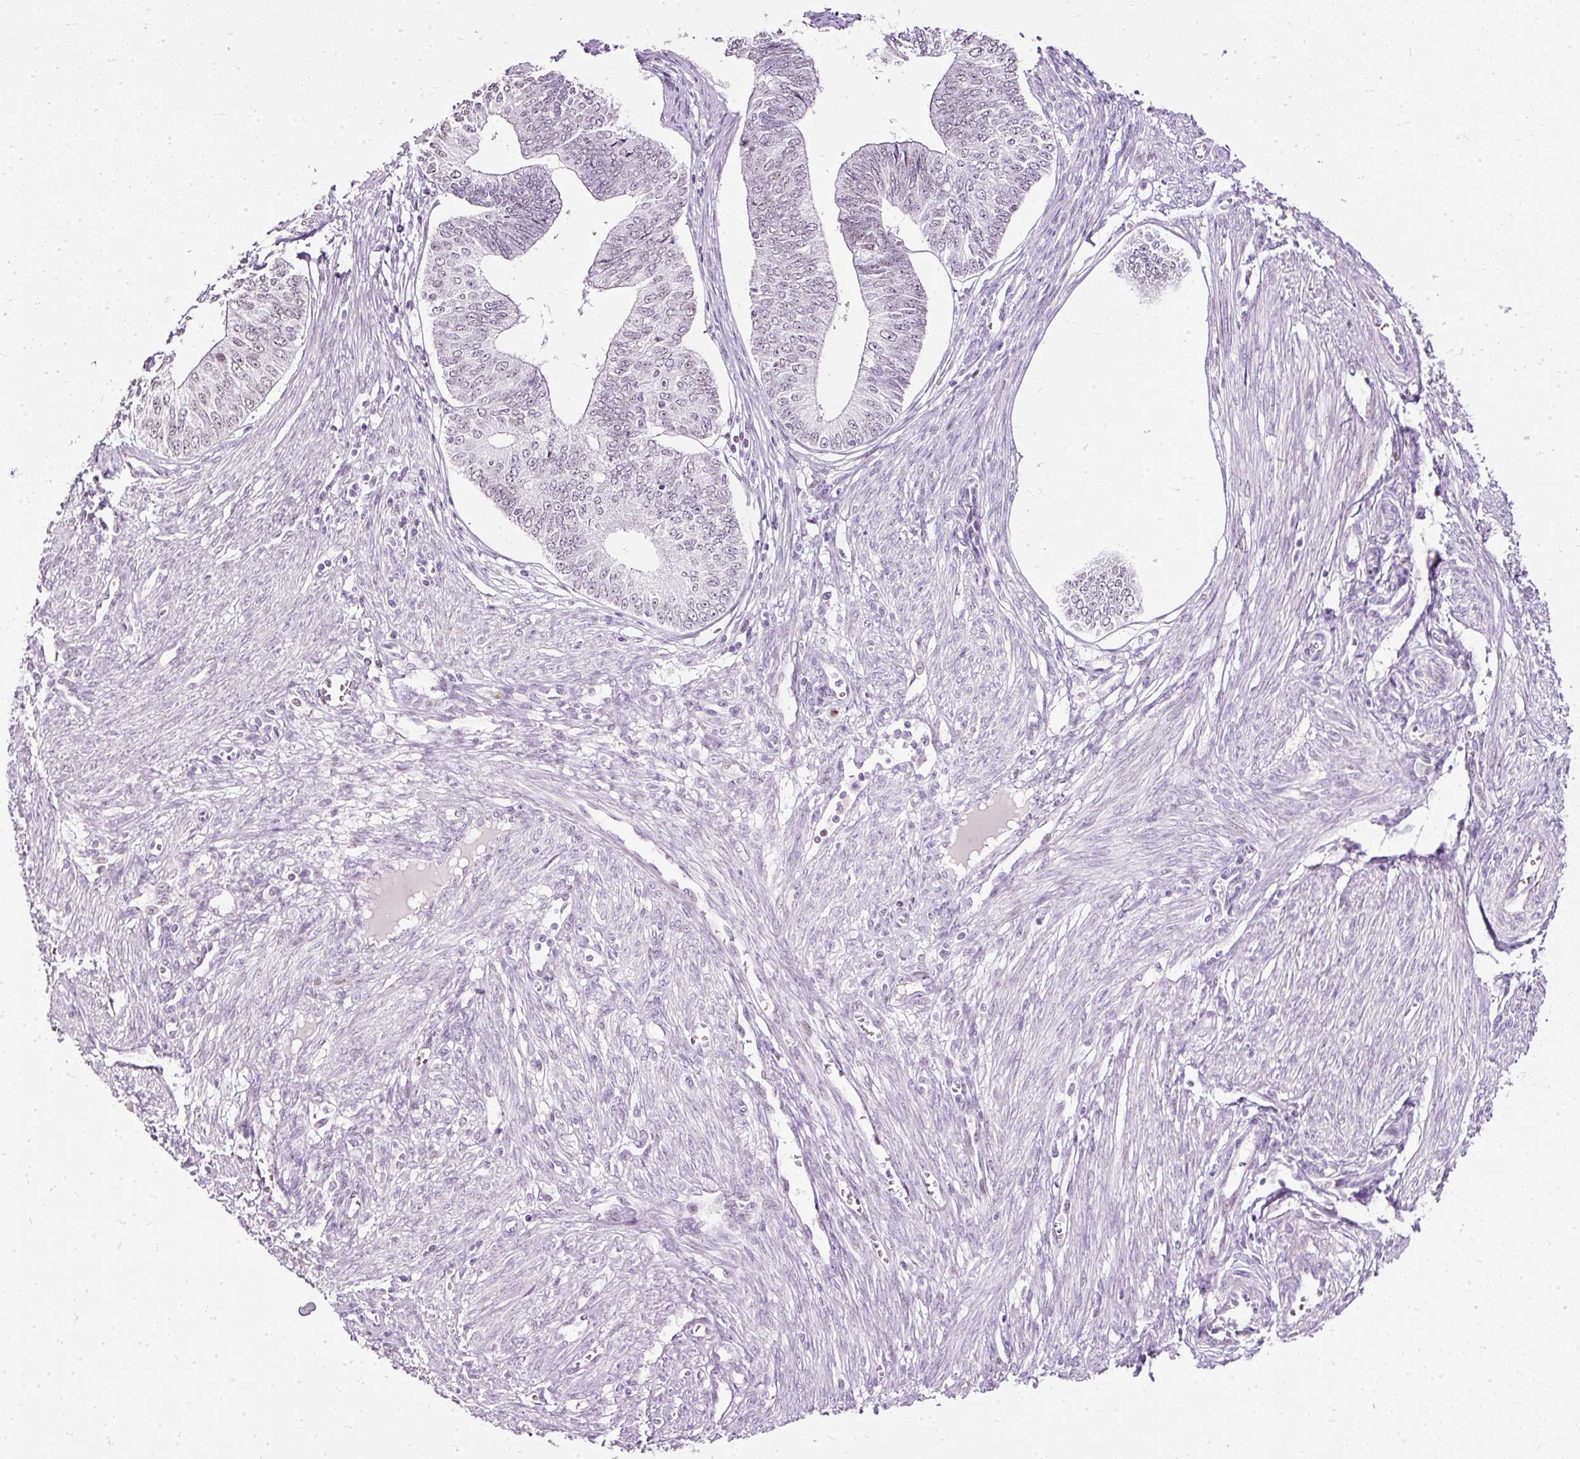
{"staining": {"intensity": "weak", "quantity": ">75%", "location": "nuclear"}, "tissue": "endometrial cancer", "cell_type": "Tumor cells", "image_type": "cancer", "snomed": [{"axis": "morphology", "description": "Adenocarcinoma, NOS"}, {"axis": "topography", "description": "Endometrium"}], "caption": "Immunohistochemistry (IHC) (DAB) staining of human endometrial adenocarcinoma demonstrates weak nuclear protein expression in about >75% of tumor cells. (brown staining indicates protein expression, while blue staining denotes nuclei).", "gene": "PDE6B", "patient": {"sex": "female", "age": 68}}